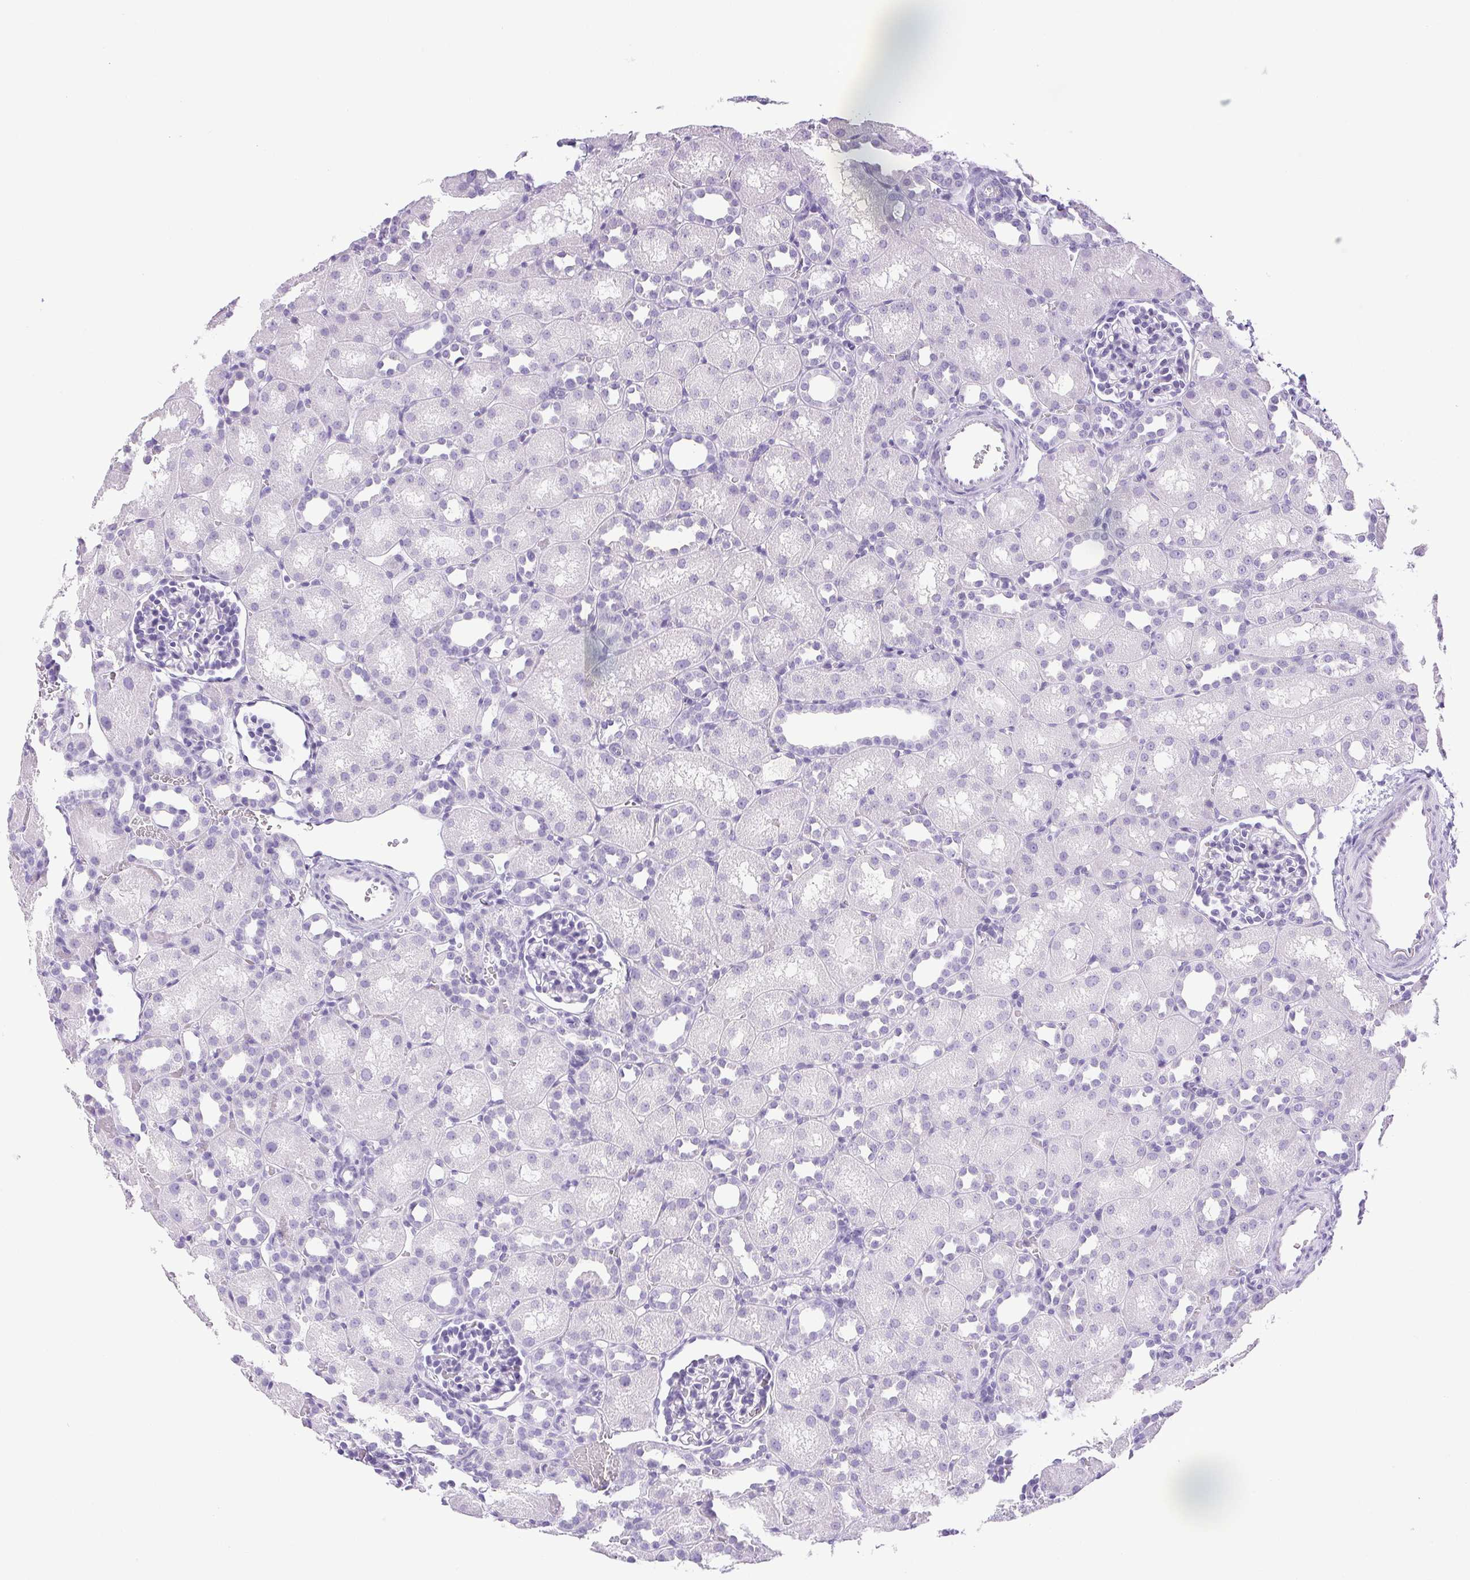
{"staining": {"intensity": "negative", "quantity": "none", "location": "none"}, "tissue": "kidney", "cell_type": "Cells in glomeruli", "image_type": "normal", "snomed": [{"axis": "morphology", "description": "Normal tissue, NOS"}, {"axis": "topography", "description": "Kidney"}], "caption": "Photomicrograph shows no significant protein staining in cells in glomeruli of benign kidney. Brightfield microscopy of IHC stained with DAB (brown) and hematoxylin (blue), captured at high magnification.", "gene": "HLA", "patient": {"sex": "male", "age": 1}}